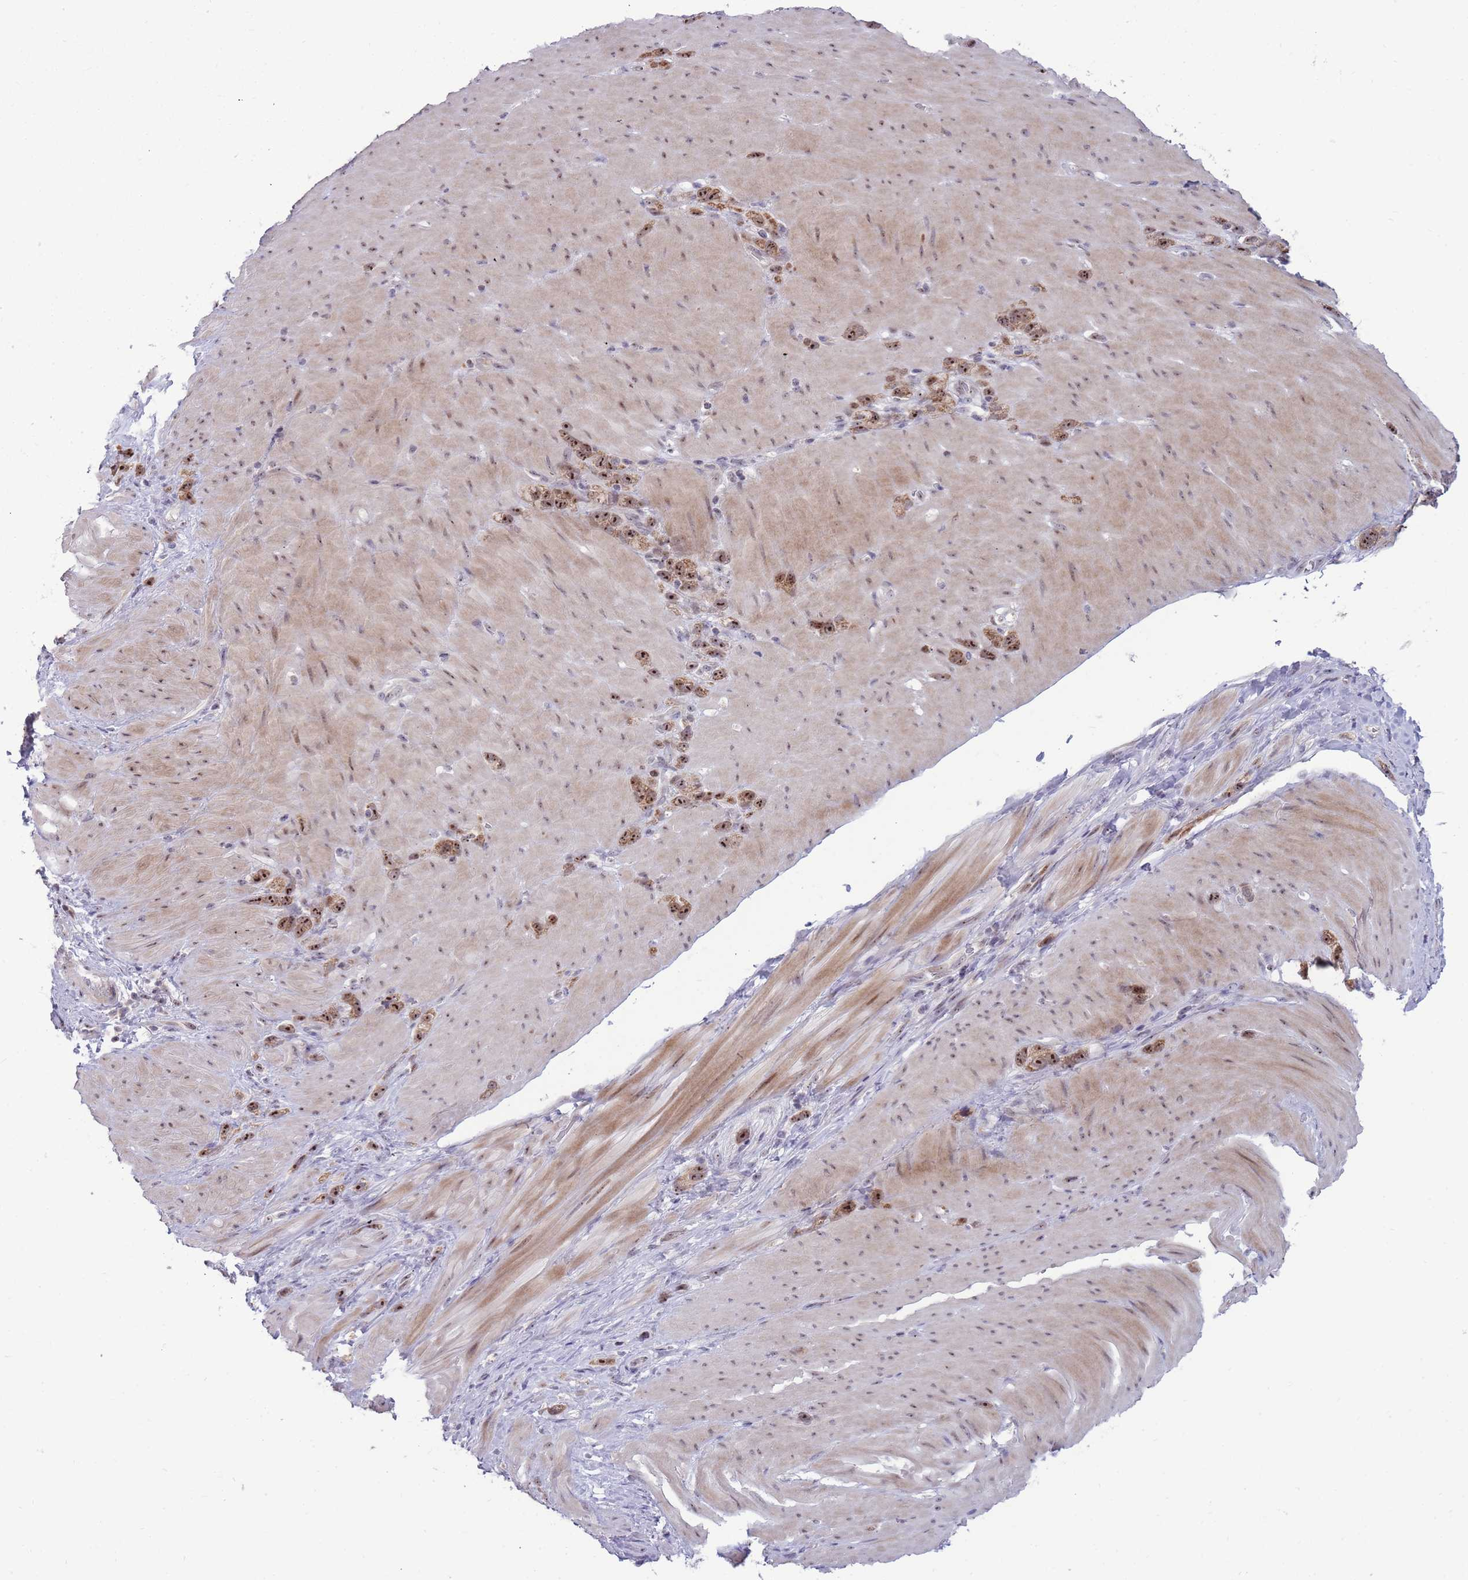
{"staining": {"intensity": "strong", "quantity": ">75%", "location": "nuclear"}, "tissue": "stomach cancer", "cell_type": "Tumor cells", "image_type": "cancer", "snomed": [{"axis": "morphology", "description": "Adenocarcinoma, NOS"}, {"axis": "topography", "description": "Stomach"}], "caption": "Stomach cancer (adenocarcinoma) stained with IHC reveals strong nuclear staining in approximately >75% of tumor cells.", "gene": "MCIDAS", "patient": {"sex": "female", "age": 65}}